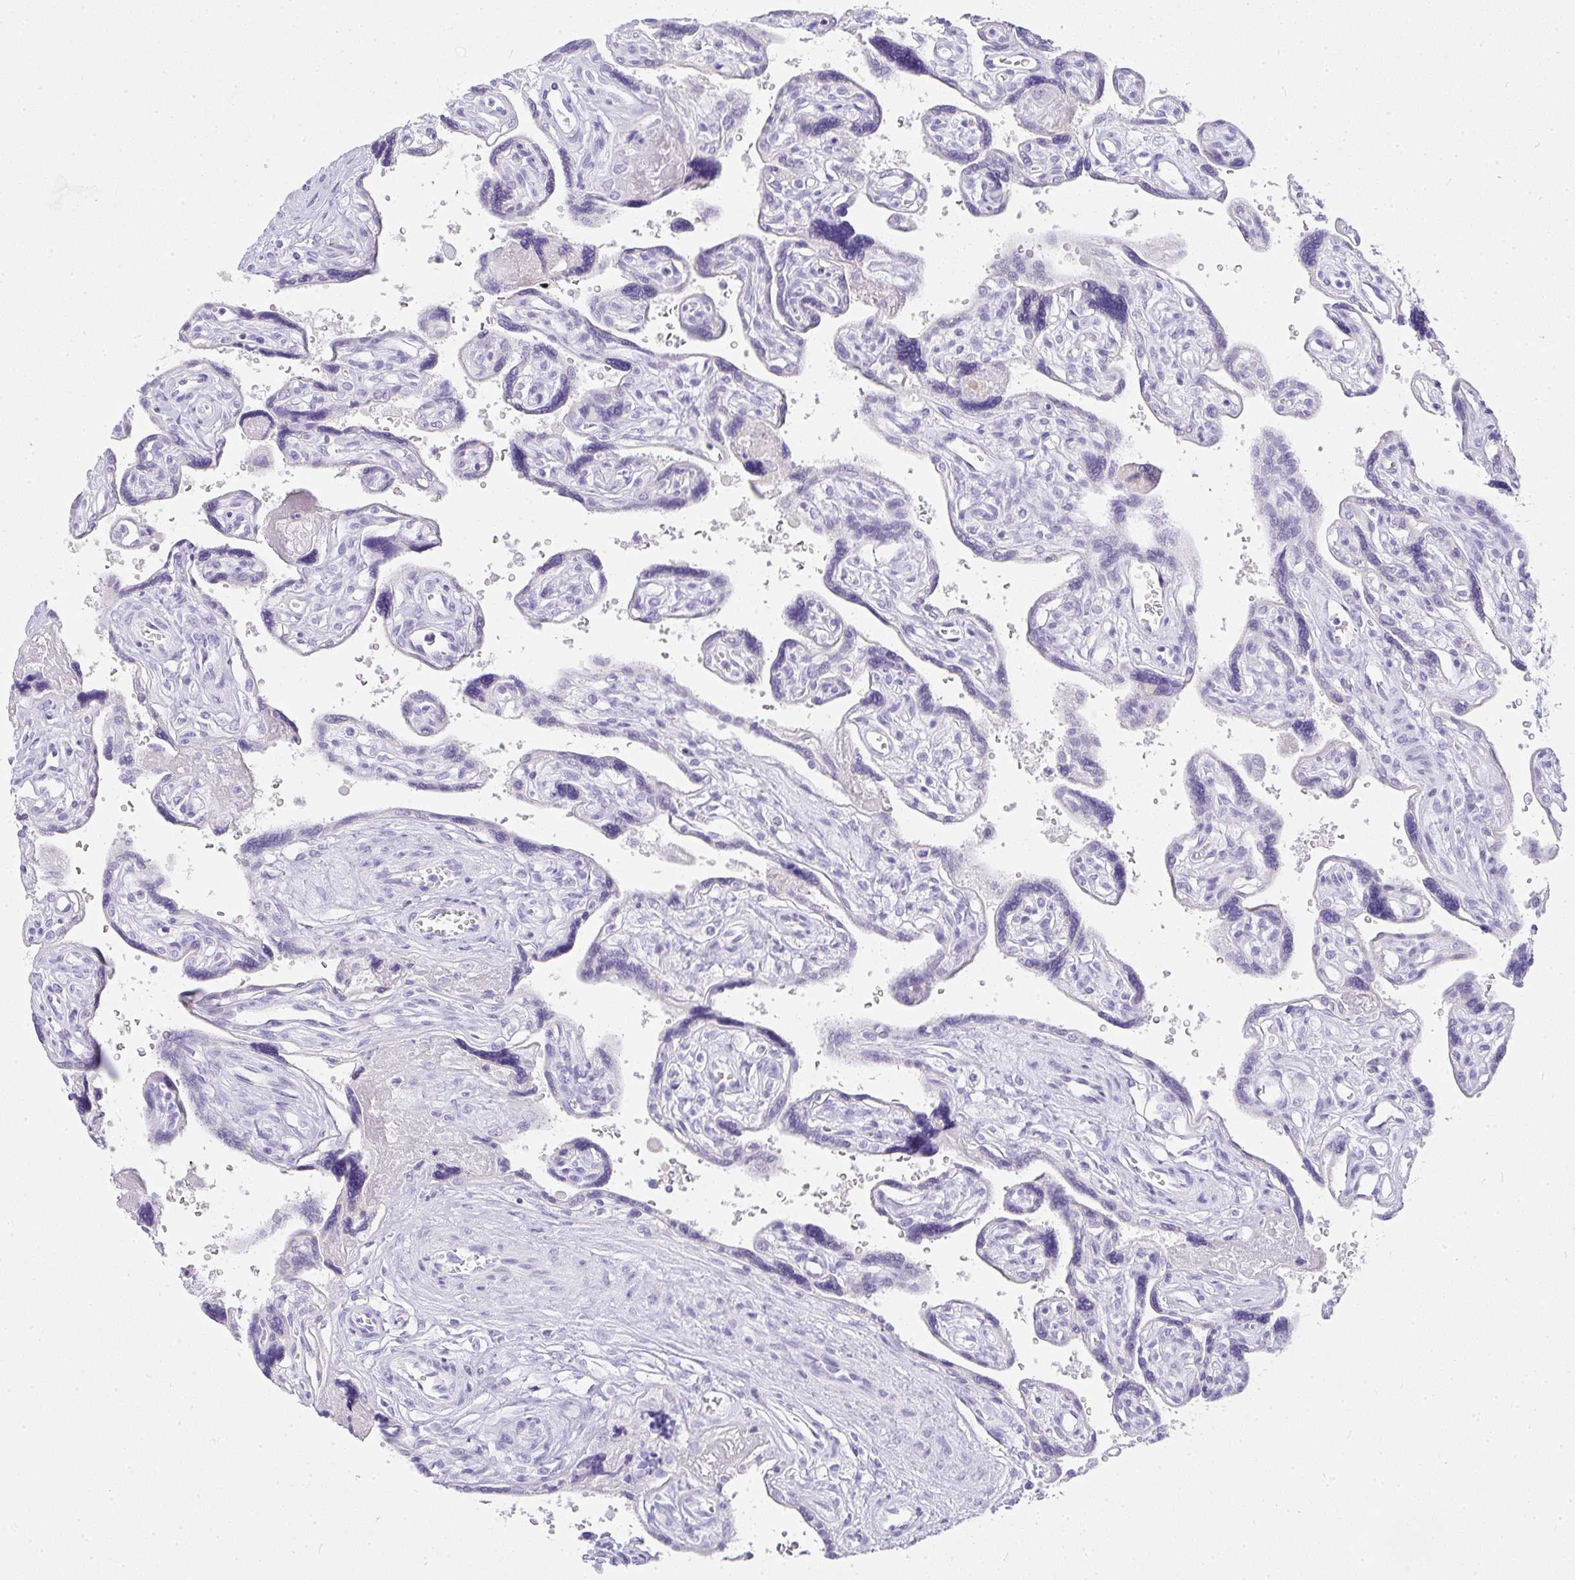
{"staining": {"intensity": "negative", "quantity": "none", "location": "none"}, "tissue": "placenta", "cell_type": "Trophoblastic cells", "image_type": "normal", "snomed": [{"axis": "morphology", "description": "Normal tissue, NOS"}, {"axis": "topography", "description": "Placenta"}], "caption": "Immunohistochemical staining of benign placenta exhibits no significant staining in trophoblastic cells.", "gene": "OR5J2", "patient": {"sex": "female", "age": 39}}